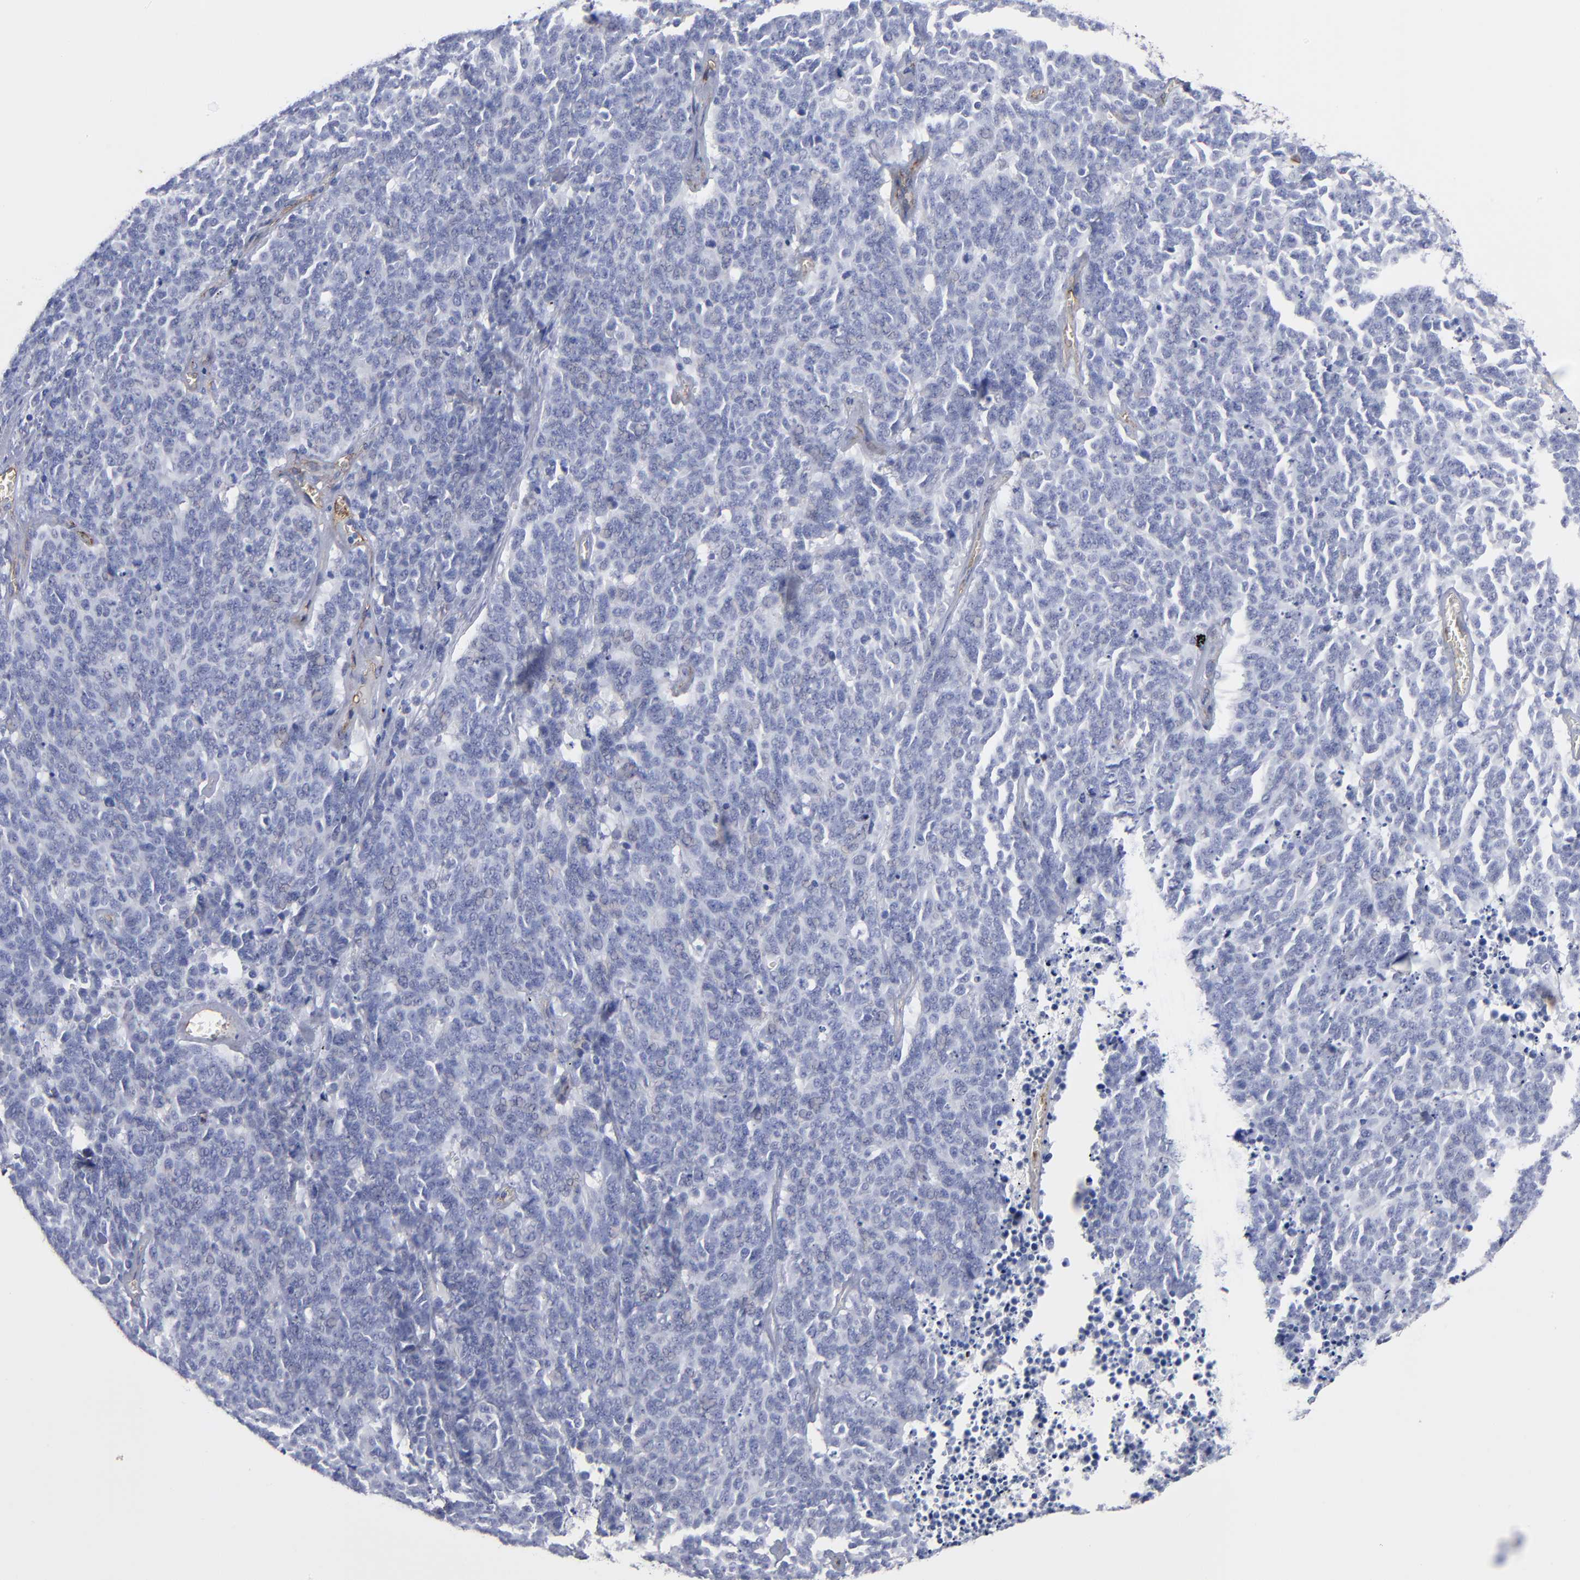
{"staining": {"intensity": "negative", "quantity": "none", "location": "none"}, "tissue": "lung cancer", "cell_type": "Tumor cells", "image_type": "cancer", "snomed": [{"axis": "morphology", "description": "Neoplasm, malignant, NOS"}, {"axis": "topography", "description": "Lung"}], "caption": "High magnification brightfield microscopy of lung cancer stained with DAB (3,3'-diaminobenzidine) (brown) and counterstained with hematoxylin (blue): tumor cells show no significant staining.", "gene": "TM4SF1", "patient": {"sex": "female", "age": 58}}